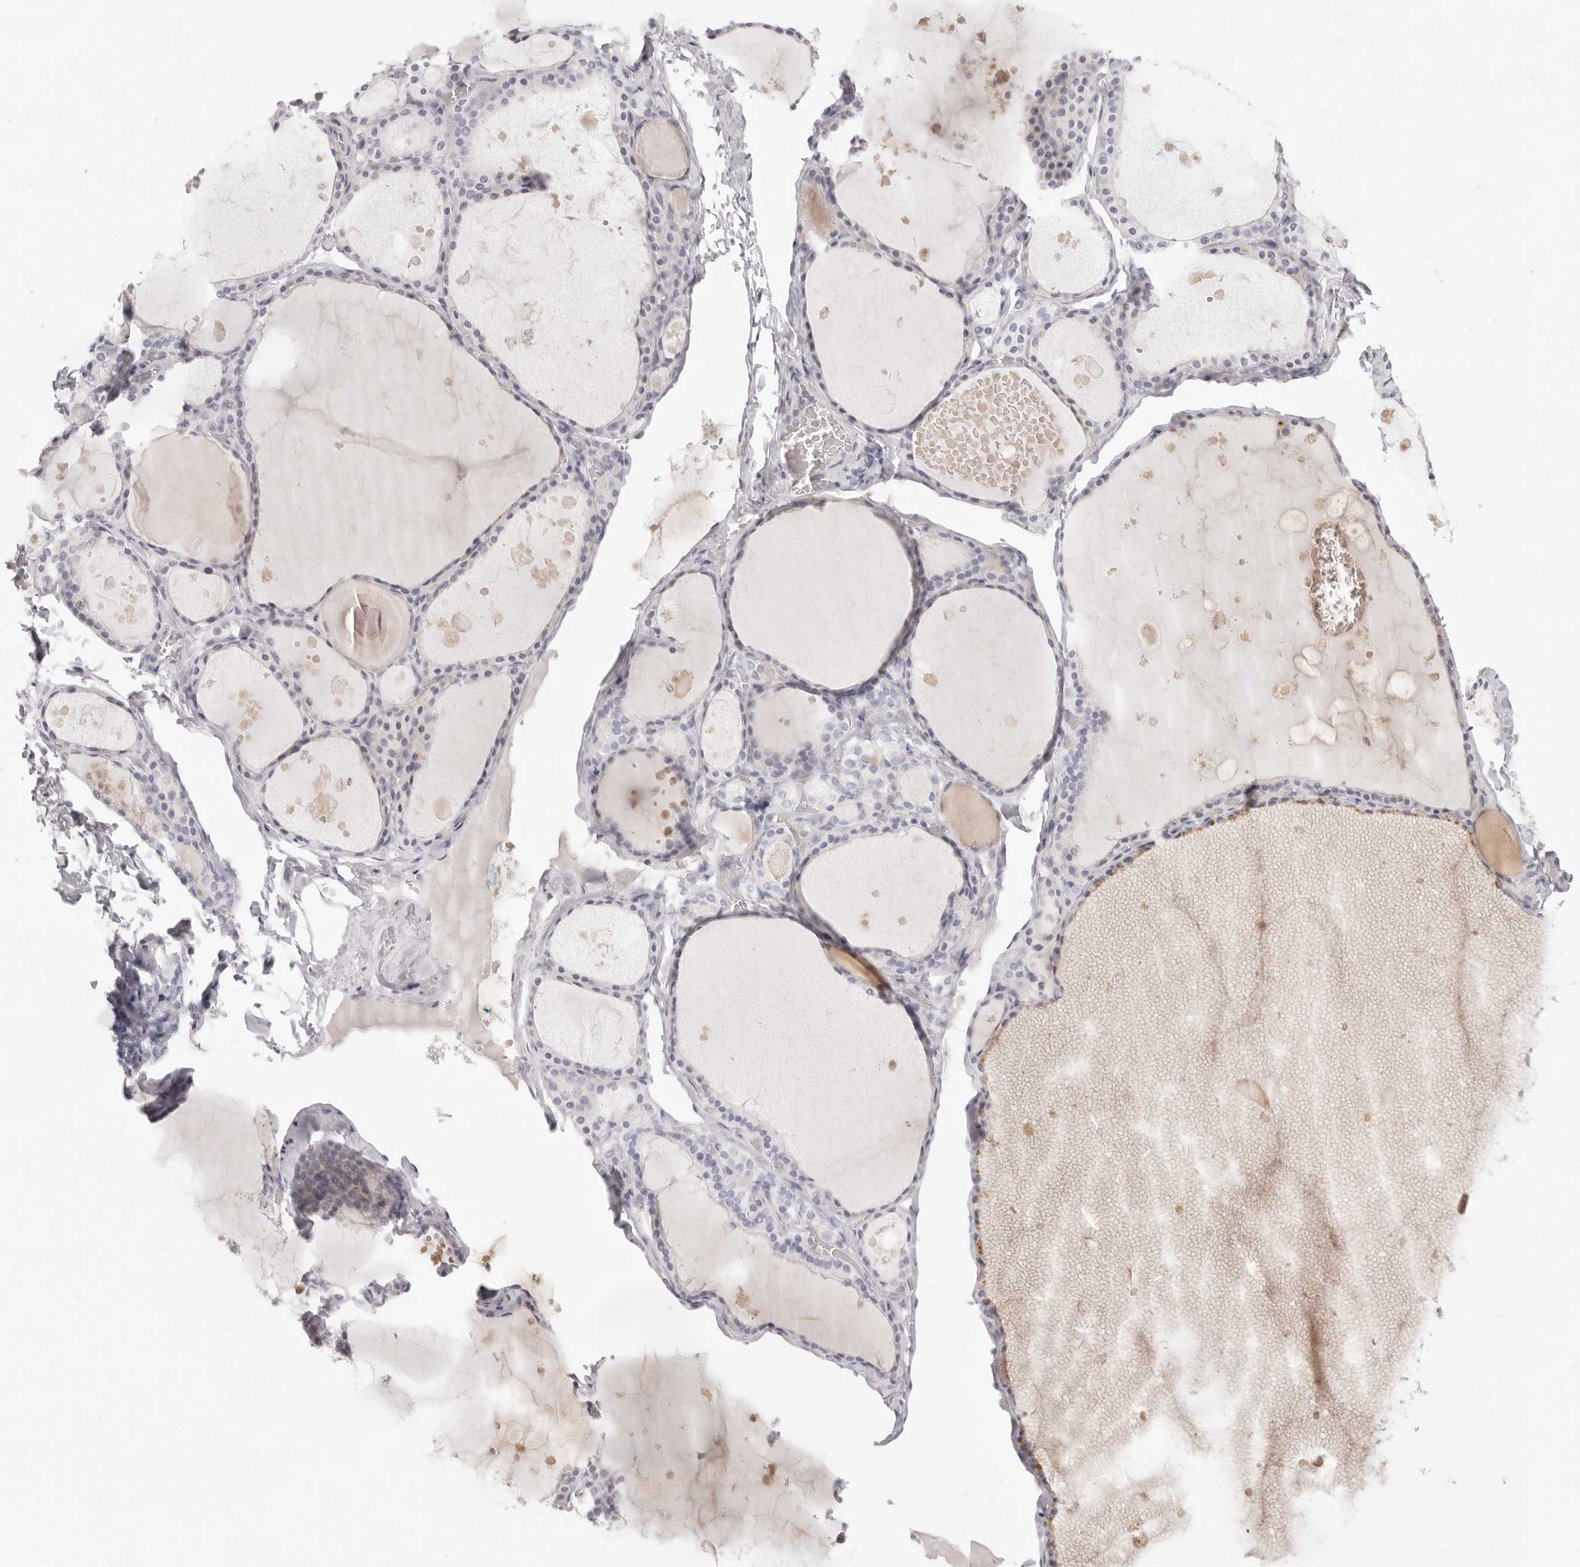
{"staining": {"intensity": "weak", "quantity": "<25%", "location": "cytoplasmic/membranous"}, "tissue": "thyroid gland", "cell_type": "Glandular cells", "image_type": "normal", "snomed": [{"axis": "morphology", "description": "Normal tissue, NOS"}, {"axis": "topography", "description": "Thyroid gland"}], "caption": "This is an IHC histopathology image of normal thyroid gland. There is no expression in glandular cells.", "gene": "RXFP1", "patient": {"sex": "male", "age": 56}}